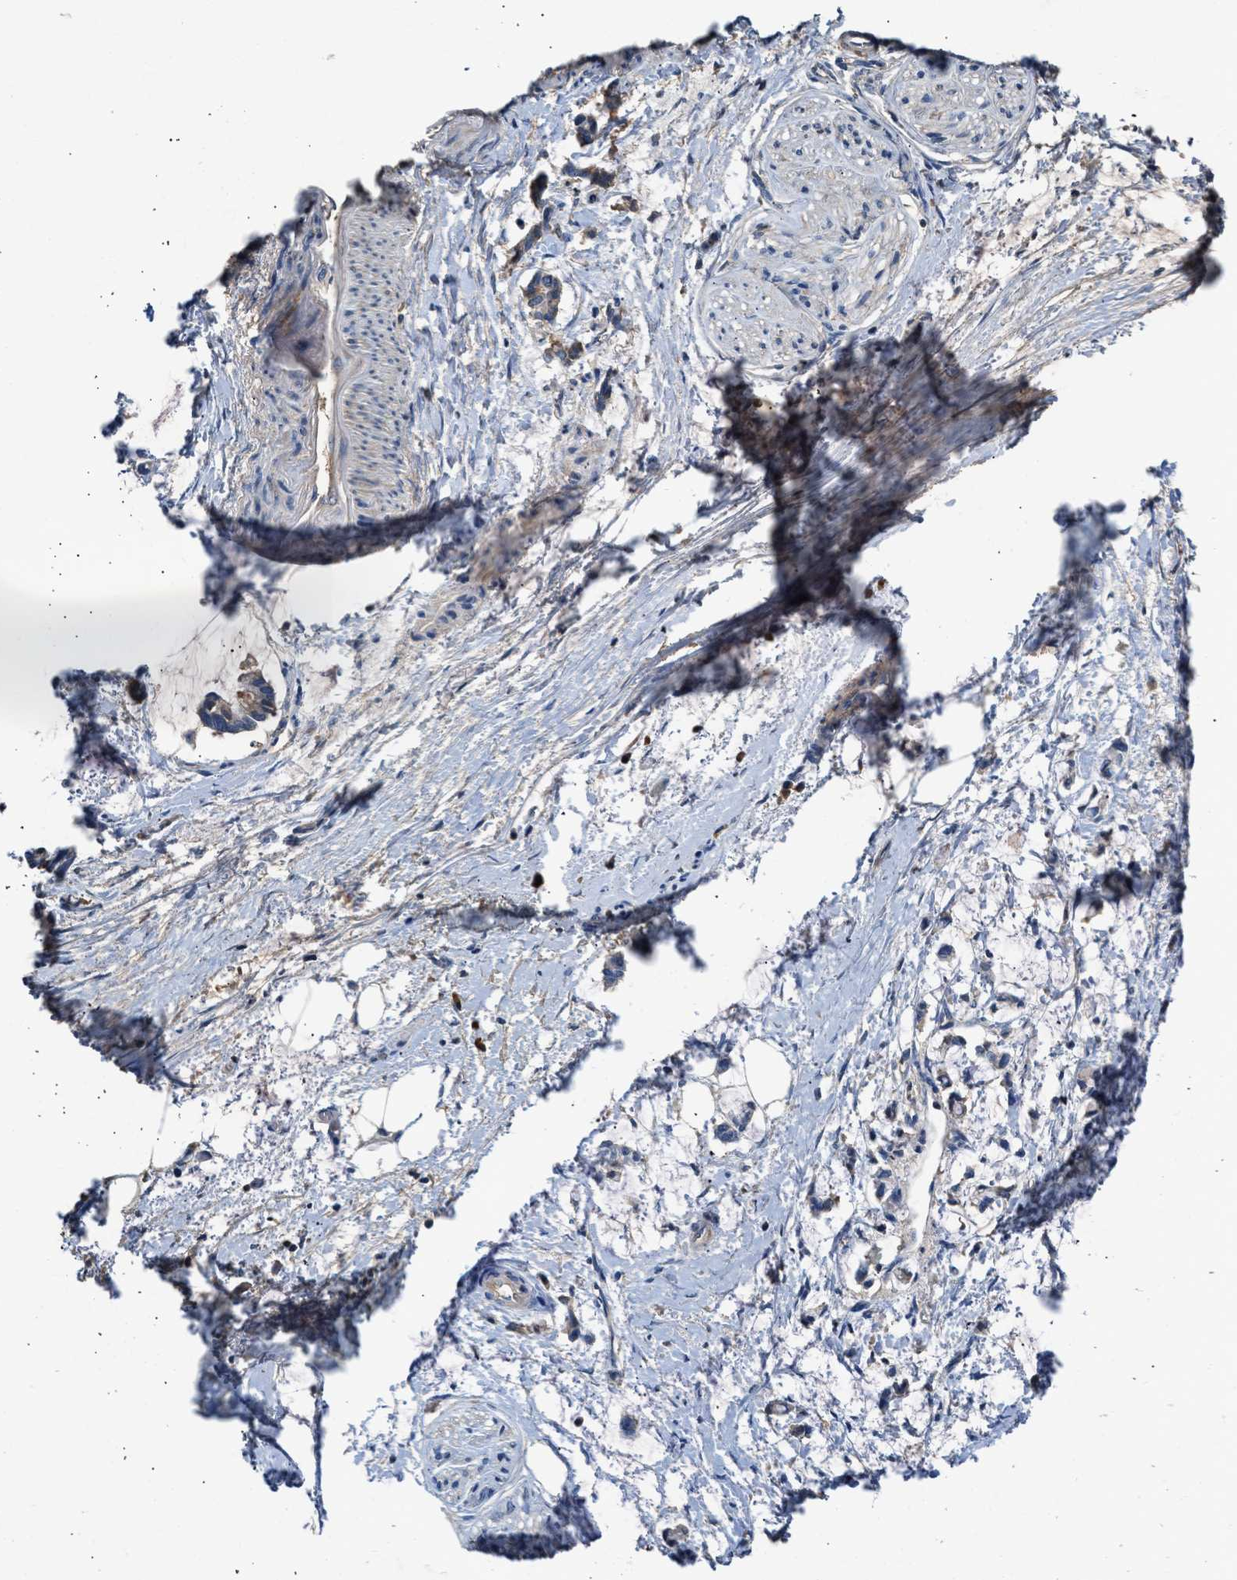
{"staining": {"intensity": "negative", "quantity": "none", "location": "none"}, "tissue": "adipose tissue", "cell_type": "Adipocytes", "image_type": "normal", "snomed": [{"axis": "morphology", "description": "Normal tissue, NOS"}, {"axis": "morphology", "description": "Adenocarcinoma, NOS"}, {"axis": "topography", "description": "Colon"}, {"axis": "topography", "description": "Peripheral nerve tissue"}], "caption": "Immunohistochemistry photomicrograph of normal adipose tissue stained for a protein (brown), which displays no expression in adipocytes.", "gene": "RWDD2B", "patient": {"sex": "male", "age": 14}}